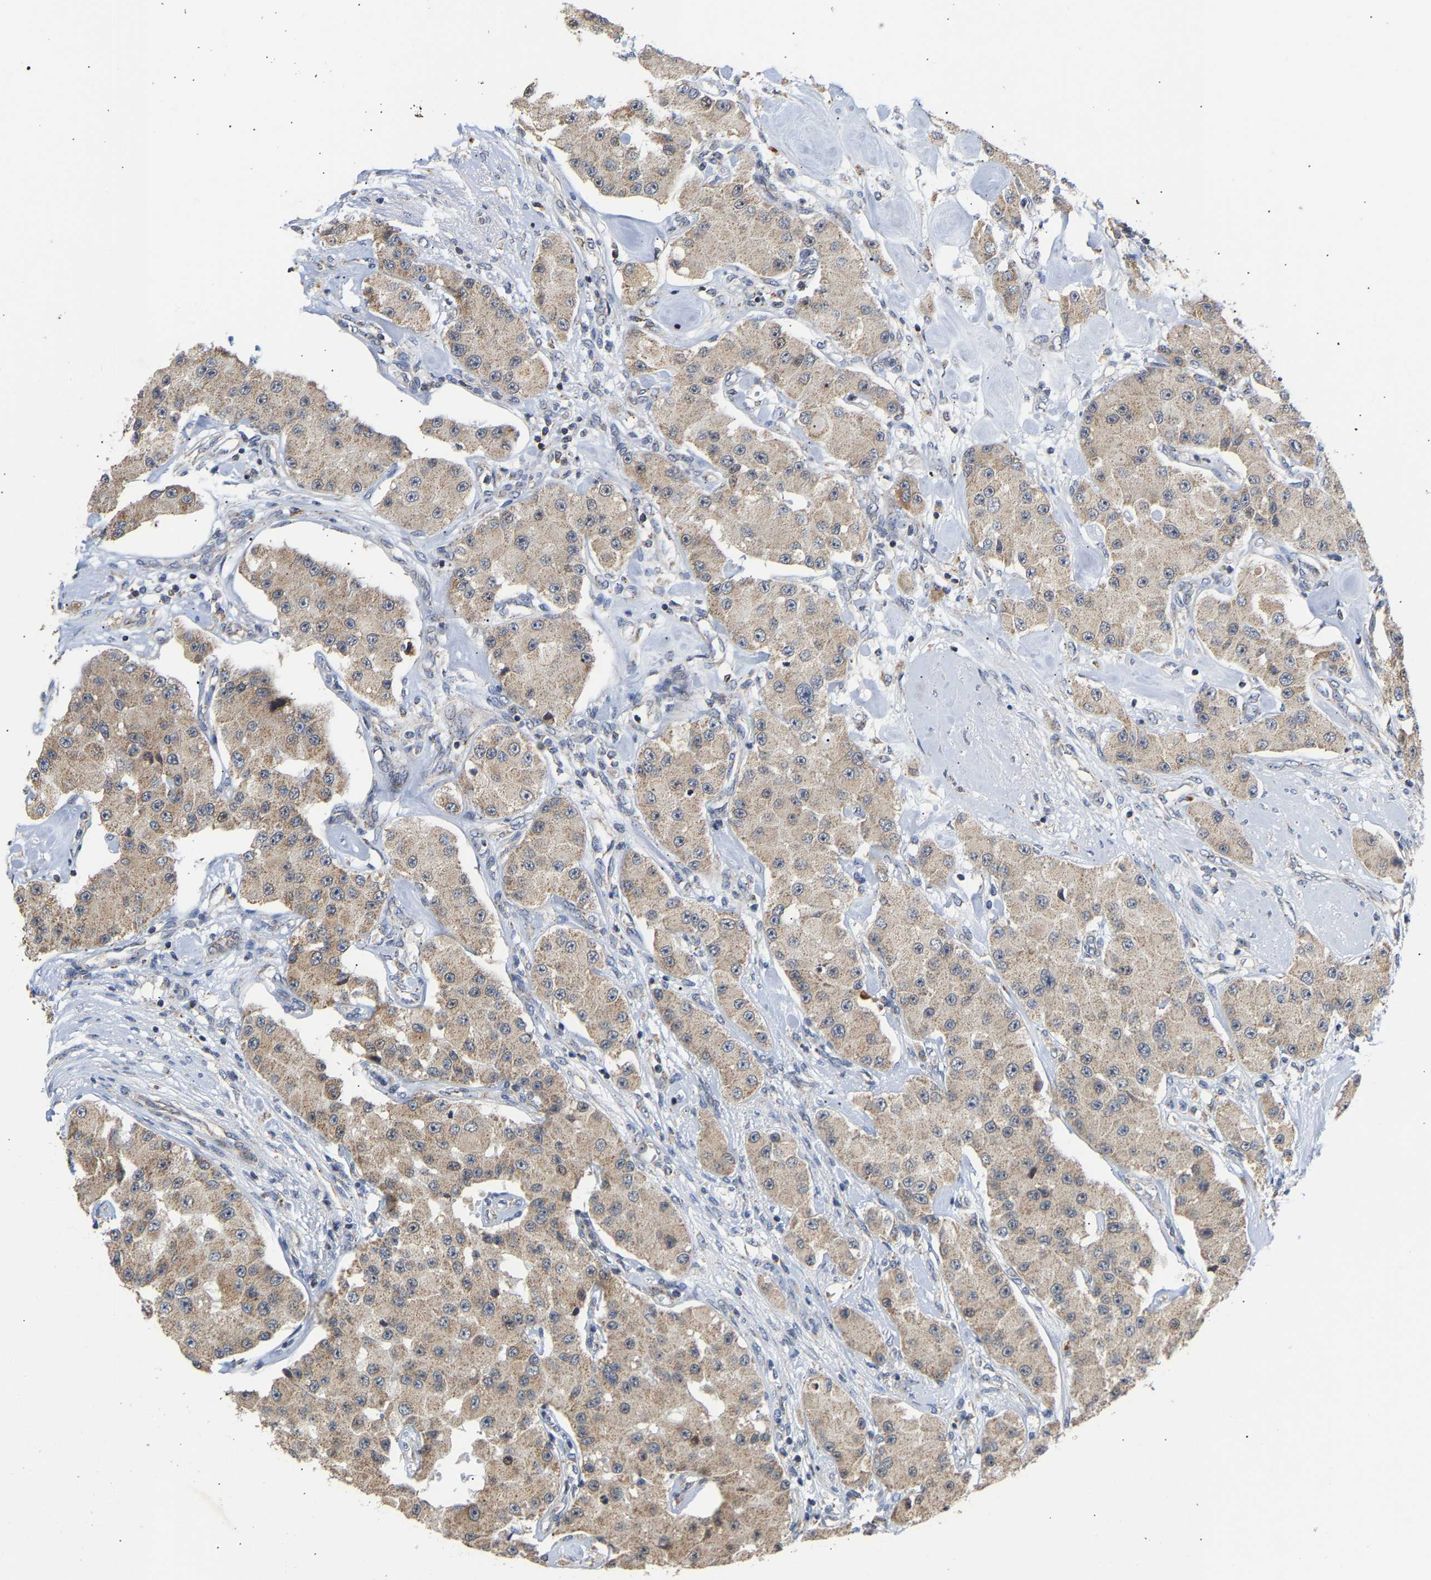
{"staining": {"intensity": "weak", "quantity": ">75%", "location": "cytoplasmic/membranous"}, "tissue": "carcinoid", "cell_type": "Tumor cells", "image_type": "cancer", "snomed": [{"axis": "morphology", "description": "Carcinoid, malignant, NOS"}, {"axis": "topography", "description": "Pancreas"}], "caption": "Tumor cells display low levels of weak cytoplasmic/membranous expression in approximately >75% of cells in carcinoid. The protein is stained brown, and the nuclei are stained in blue (DAB IHC with brightfield microscopy, high magnification).", "gene": "PCNT", "patient": {"sex": "male", "age": 41}}